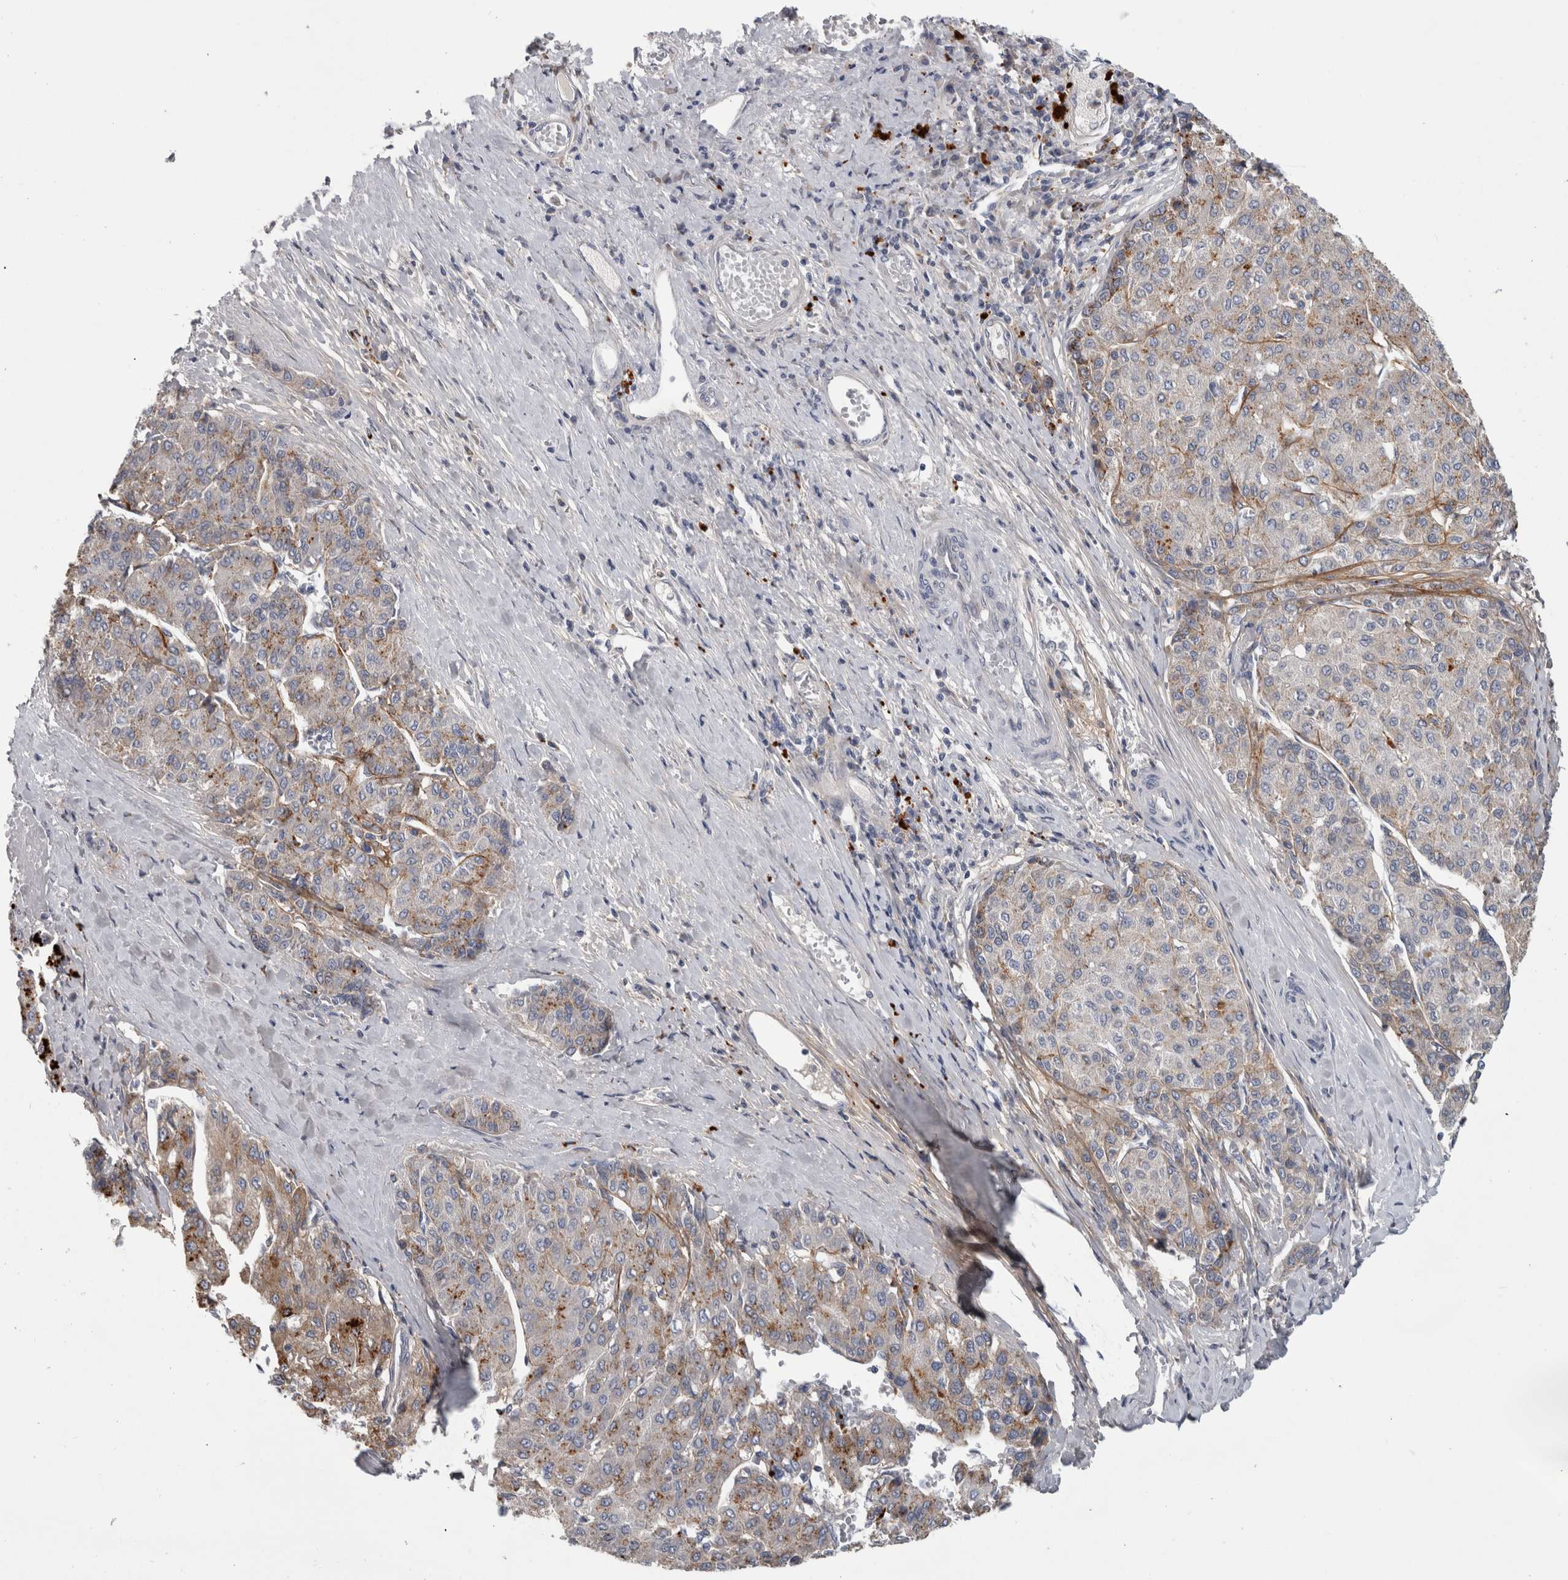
{"staining": {"intensity": "strong", "quantity": "25%-75%", "location": "cytoplasmic/membranous"}, "tissue": "liver cancer", "cell_type": "Tumor cells", "image_type": "cancer", "snomed": [{"axis": "morphology", "description": "Carcinoma, Hepatocellular, NOS"}, {"axis": "topography", "description": "Liver"}], "caption": "Immunohistochemical staining of human hepatocellular carcinoma (liver) exhibits high levels of strong cytoplasmic/membranous expression in about 25%-75% of tumor cells.", "gene": "ATXN2", "patient": {"sex": "male", "age": 65}}